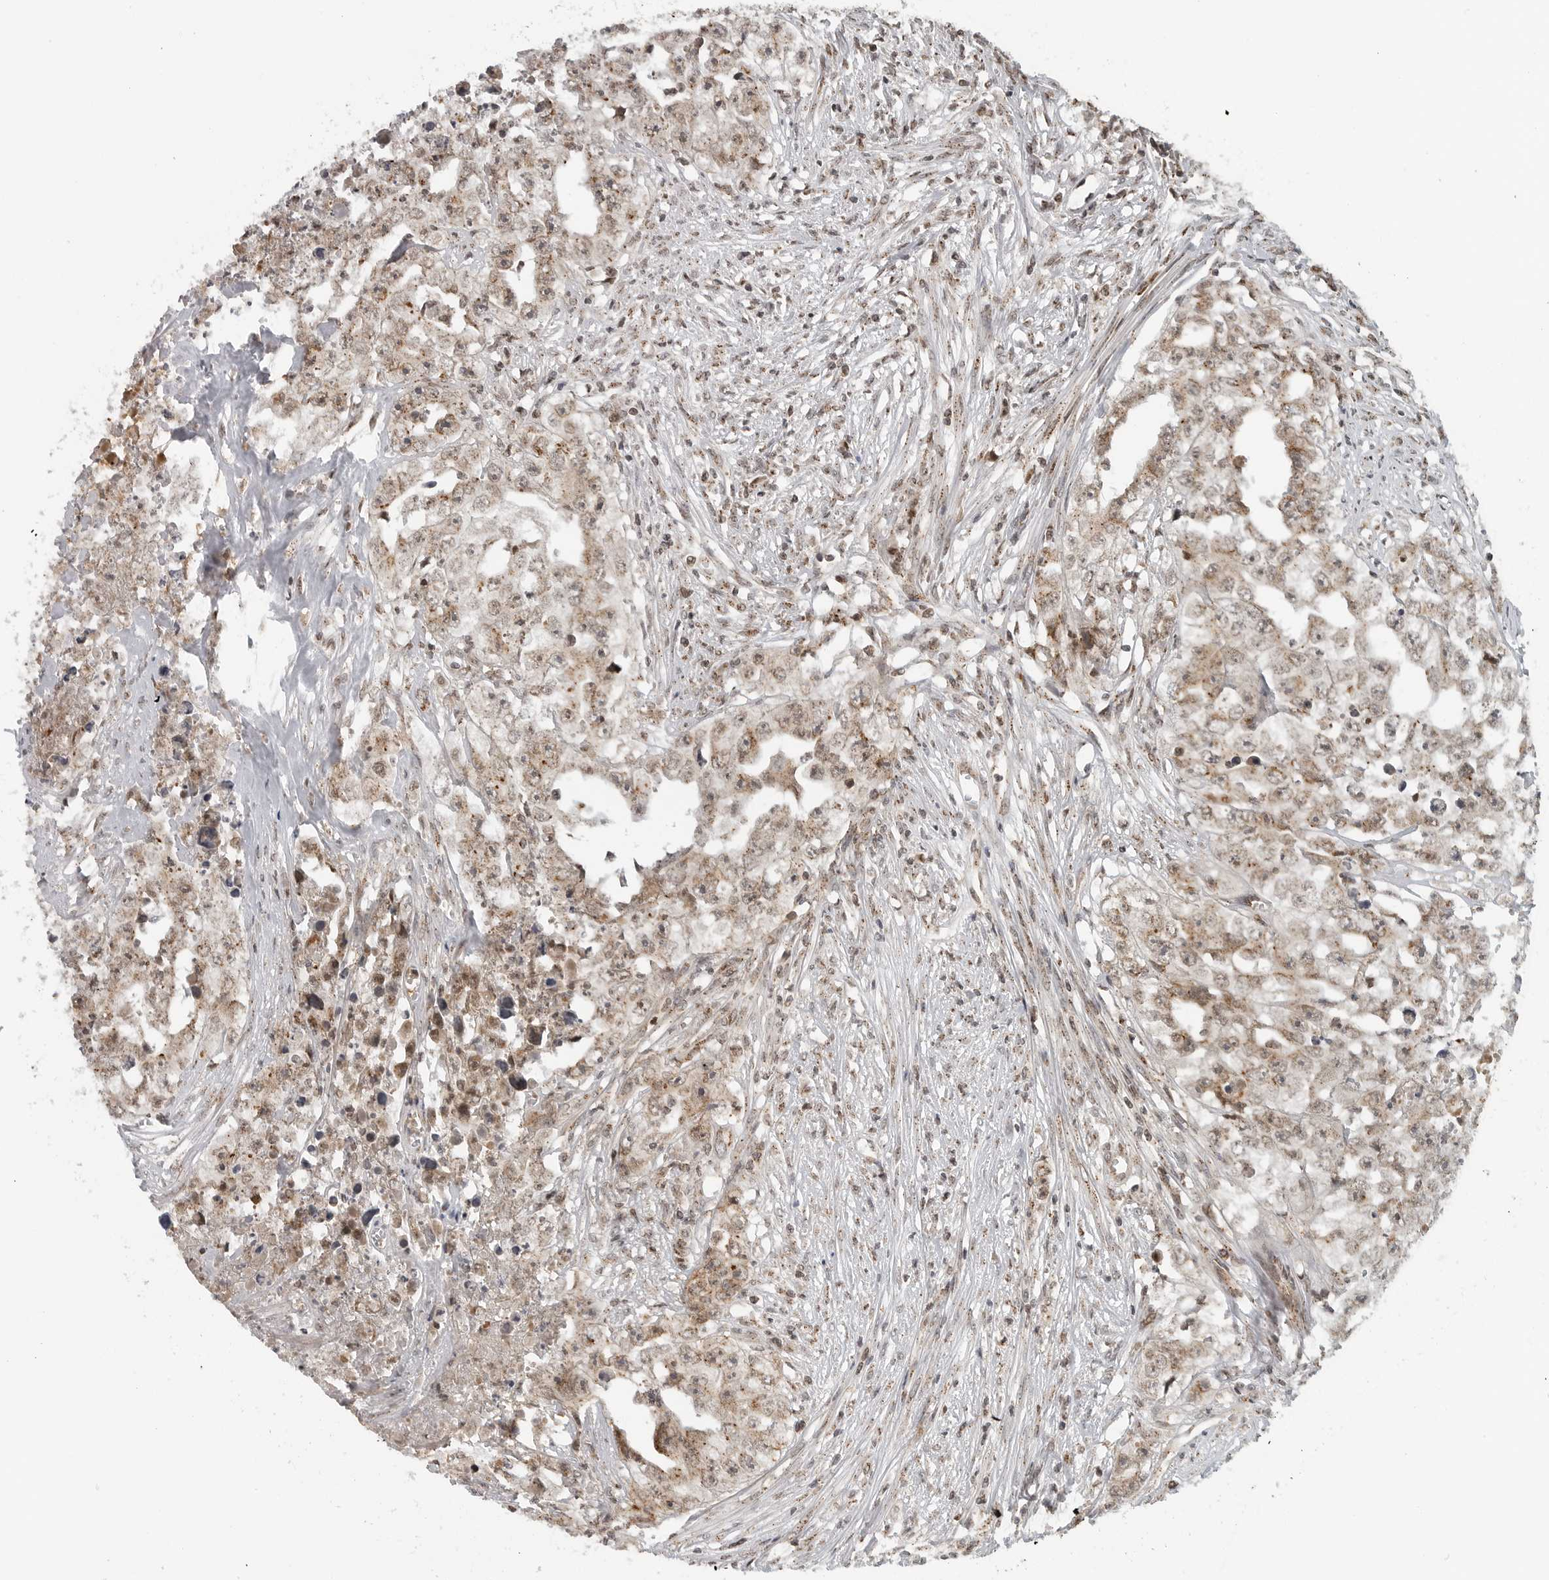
{"staining": {"intensity": "moderate", "quantity": ">75%", "location": "cytoplasmic/membranous"}, "tissue": "testis cancer", "cell_type": "Tumor cells", "image_type": "cancer", "snomed": [{"axis": "morphology", "description": "Seminoma, NOS"}, {"axis": "morphology", "description": "Carcinoma, Embryonal, NOS"}, {"axis": "topography", "description": "Testis"}], "caption": "Testis cancer stained with immunohistochemistry demonstrates moderate cytoplasmic/membranous staining in about >75% of tumor cells. Nuclei are stained in blue.", "gene": "COPA", "patient": {"sex": "male", "age": 43}}